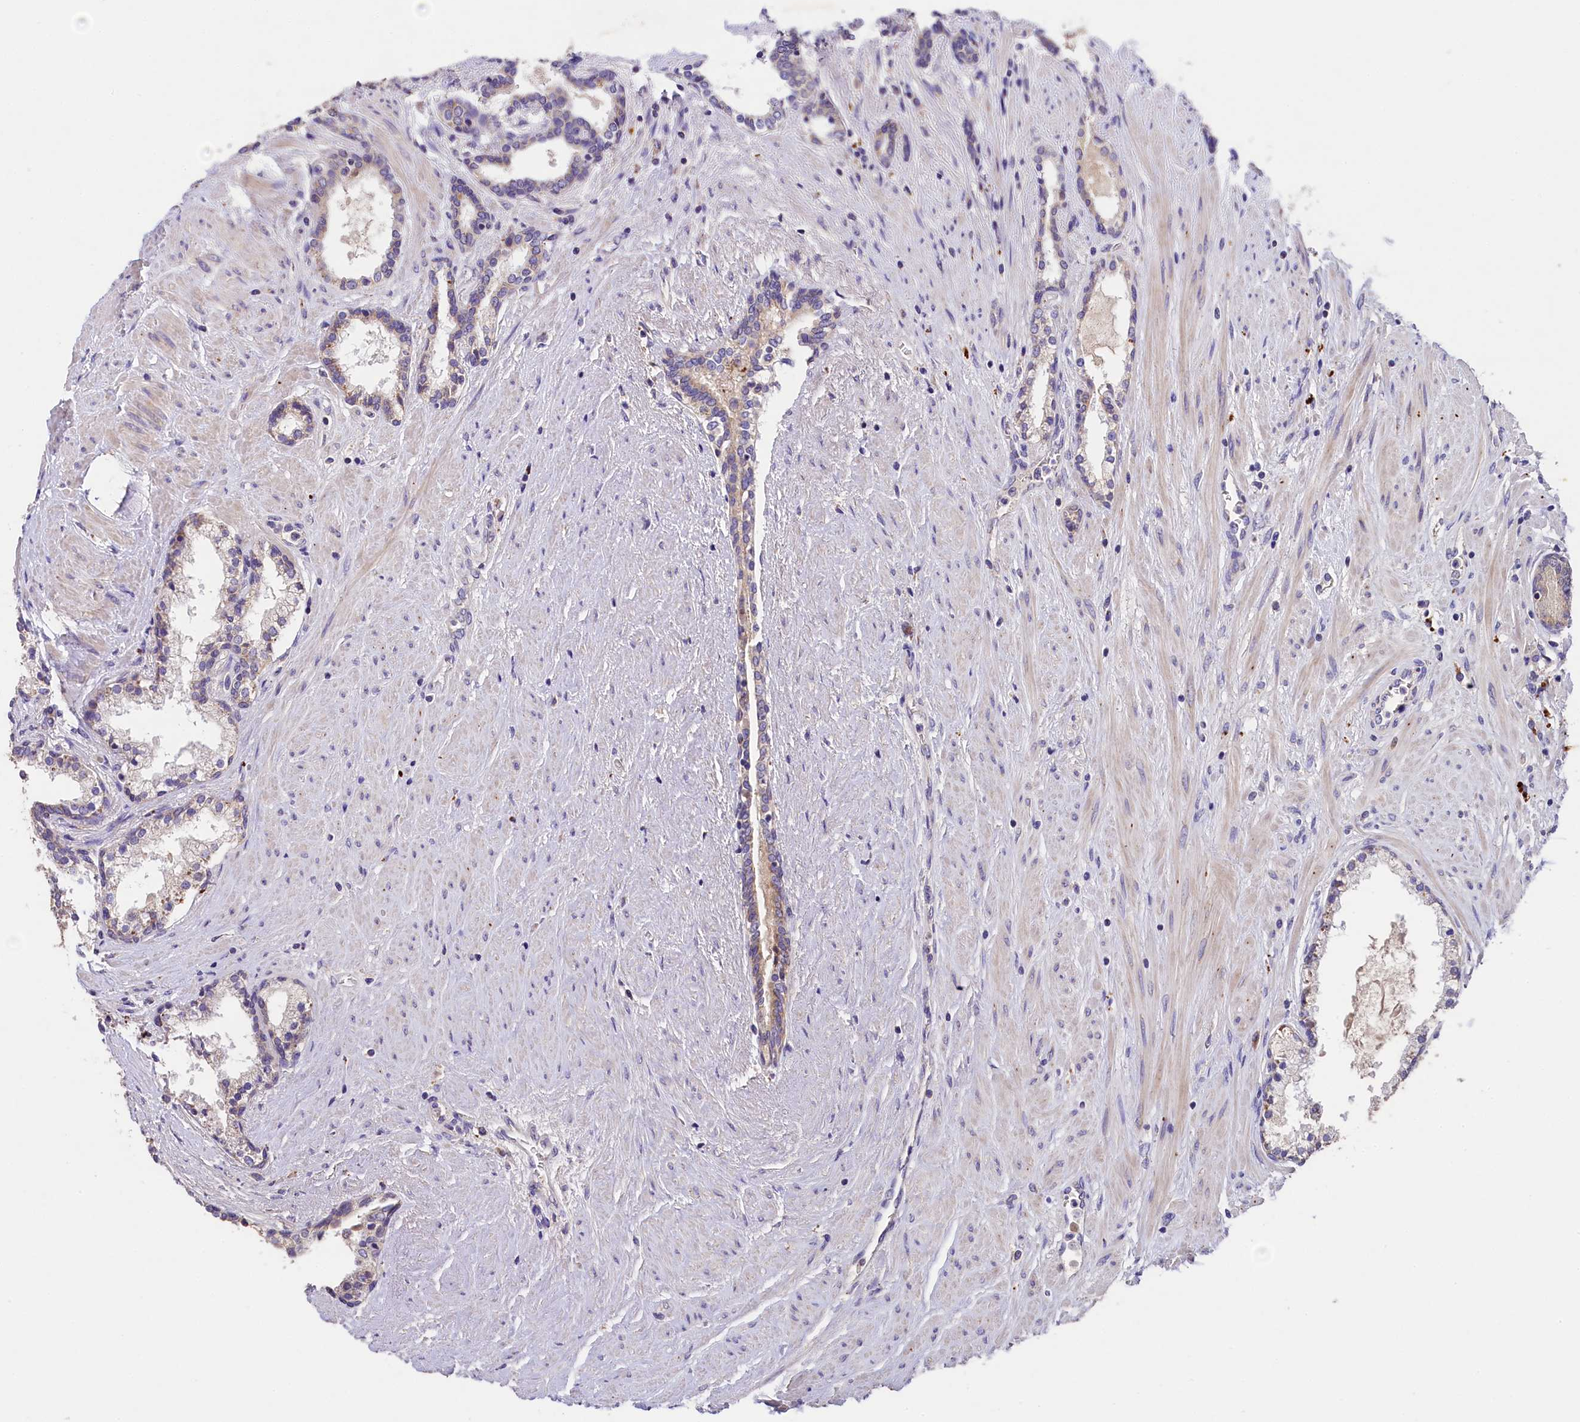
{"staining": {"intensity": "weak", "quantity": "25%-75%", "location": "cytoplasmic/membranous"}, "tissue": "prostate cancer", "cell_type": "Tumor cells", "image_type": "cancer", "snomed": [{"axis": "morphology", "description": "Adenocarcinoma, High grade"}, {"axis": "topography", "description": "Prostate"}], "caption": "Approximately 25%-75% of tumor cells in human high-grade adenocarcinoma (prostate) demonstrate weak cytoplasmic/membranous protein positivity as visualized by brown immunohistochemical staining.", "gene": "PMPCB", "patient": {"sex": "male", "age": 58}}